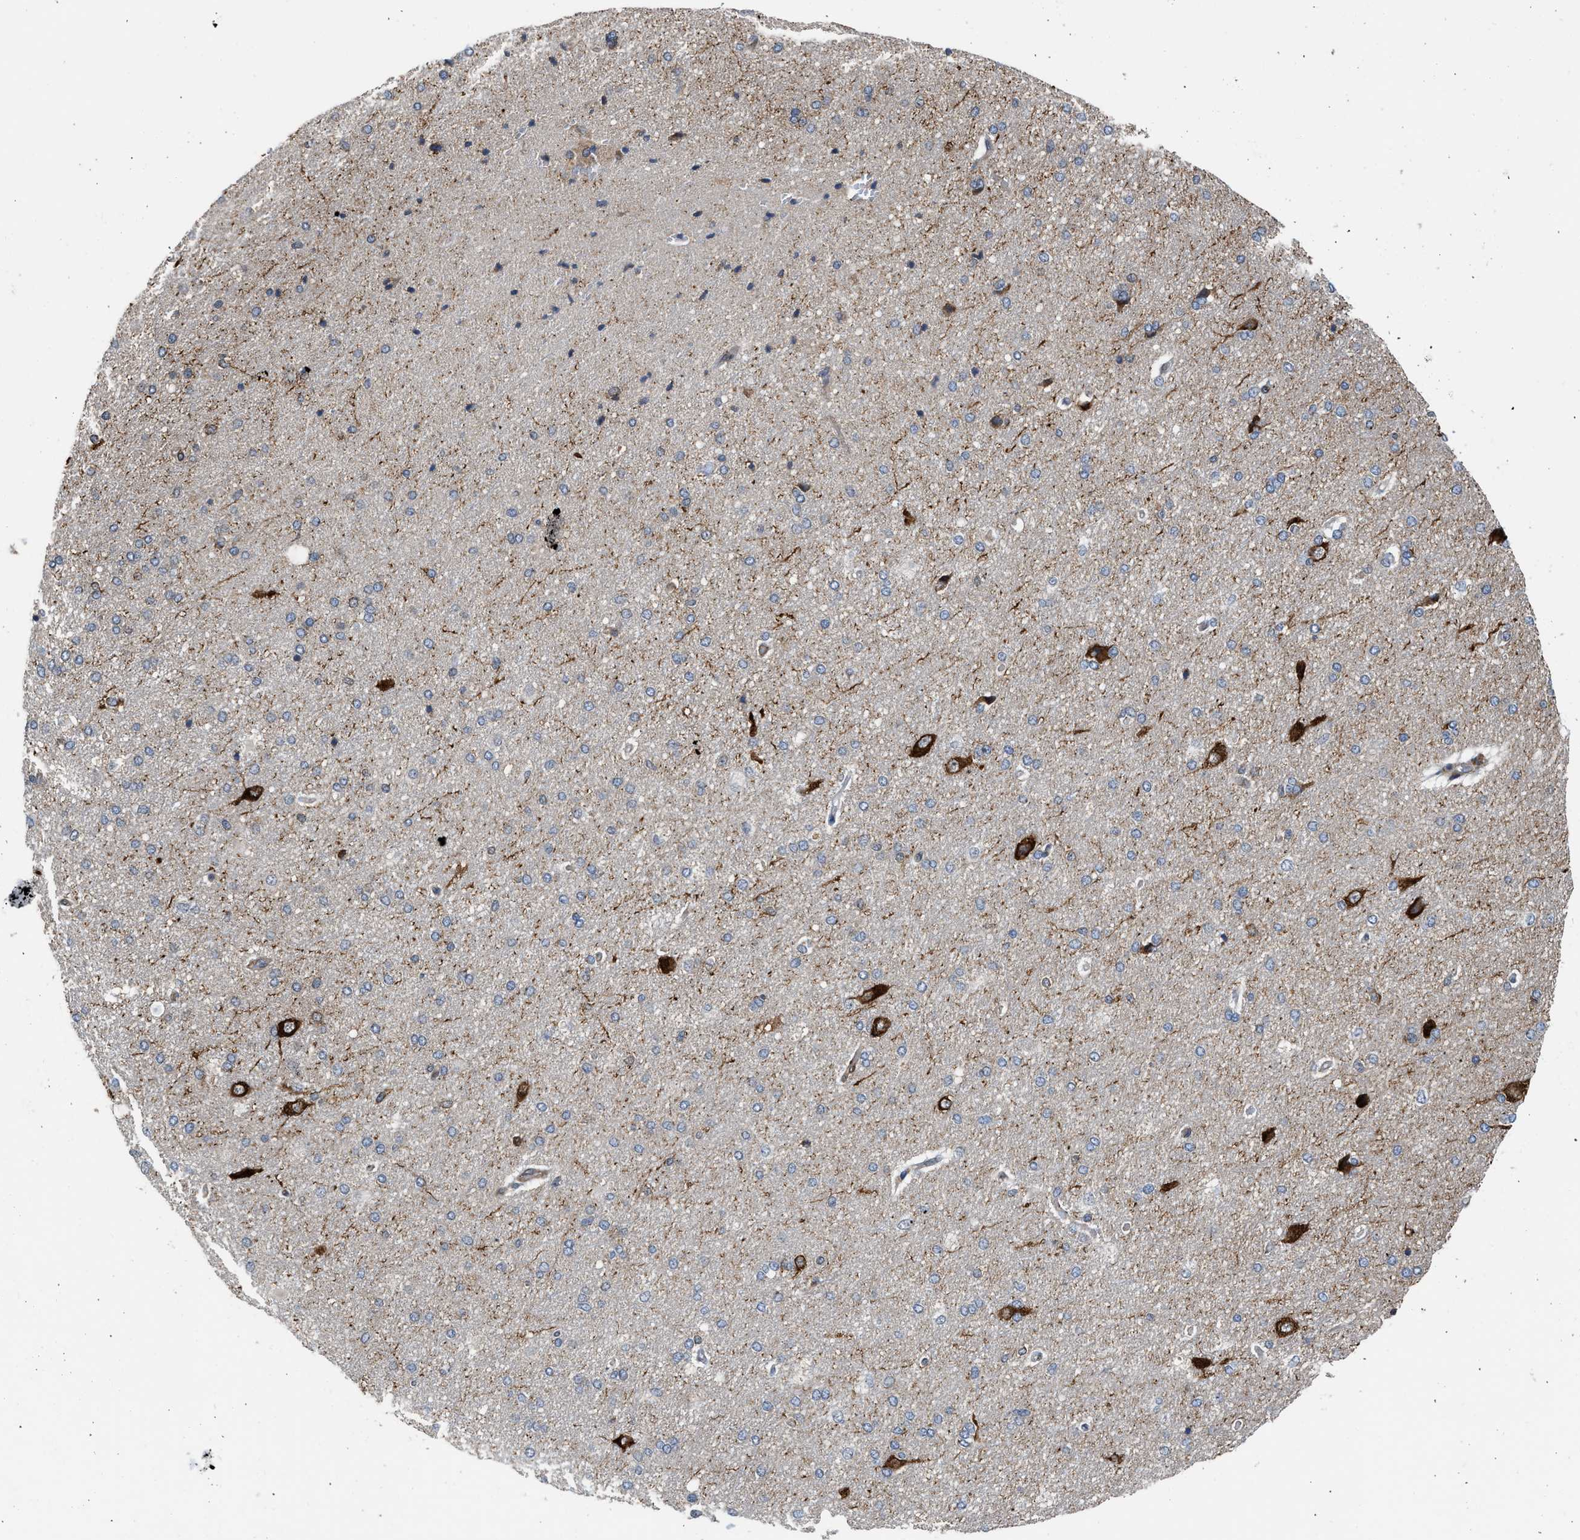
{"staining": {"intensity": "negative", "quantity": "none", "location": "none"}, "tissue": "cerebral cortex", "cell_type": "Endothelial cells", "image_type": "normal", "snomed": [{"axis": "morphology", "description": "Normal tissue, NOS"}, {"axis": "topography", "description": "Cerebral cortex"}], "caption": "An image of cerebral cortex stained for a protein exhibits no brown staining in endothelial cells. (DAB (3,3'-diaminobenzidine) IHC, high magnification).", "gene": "POLG2", "patient": {"sex": "male", "age": 62}}